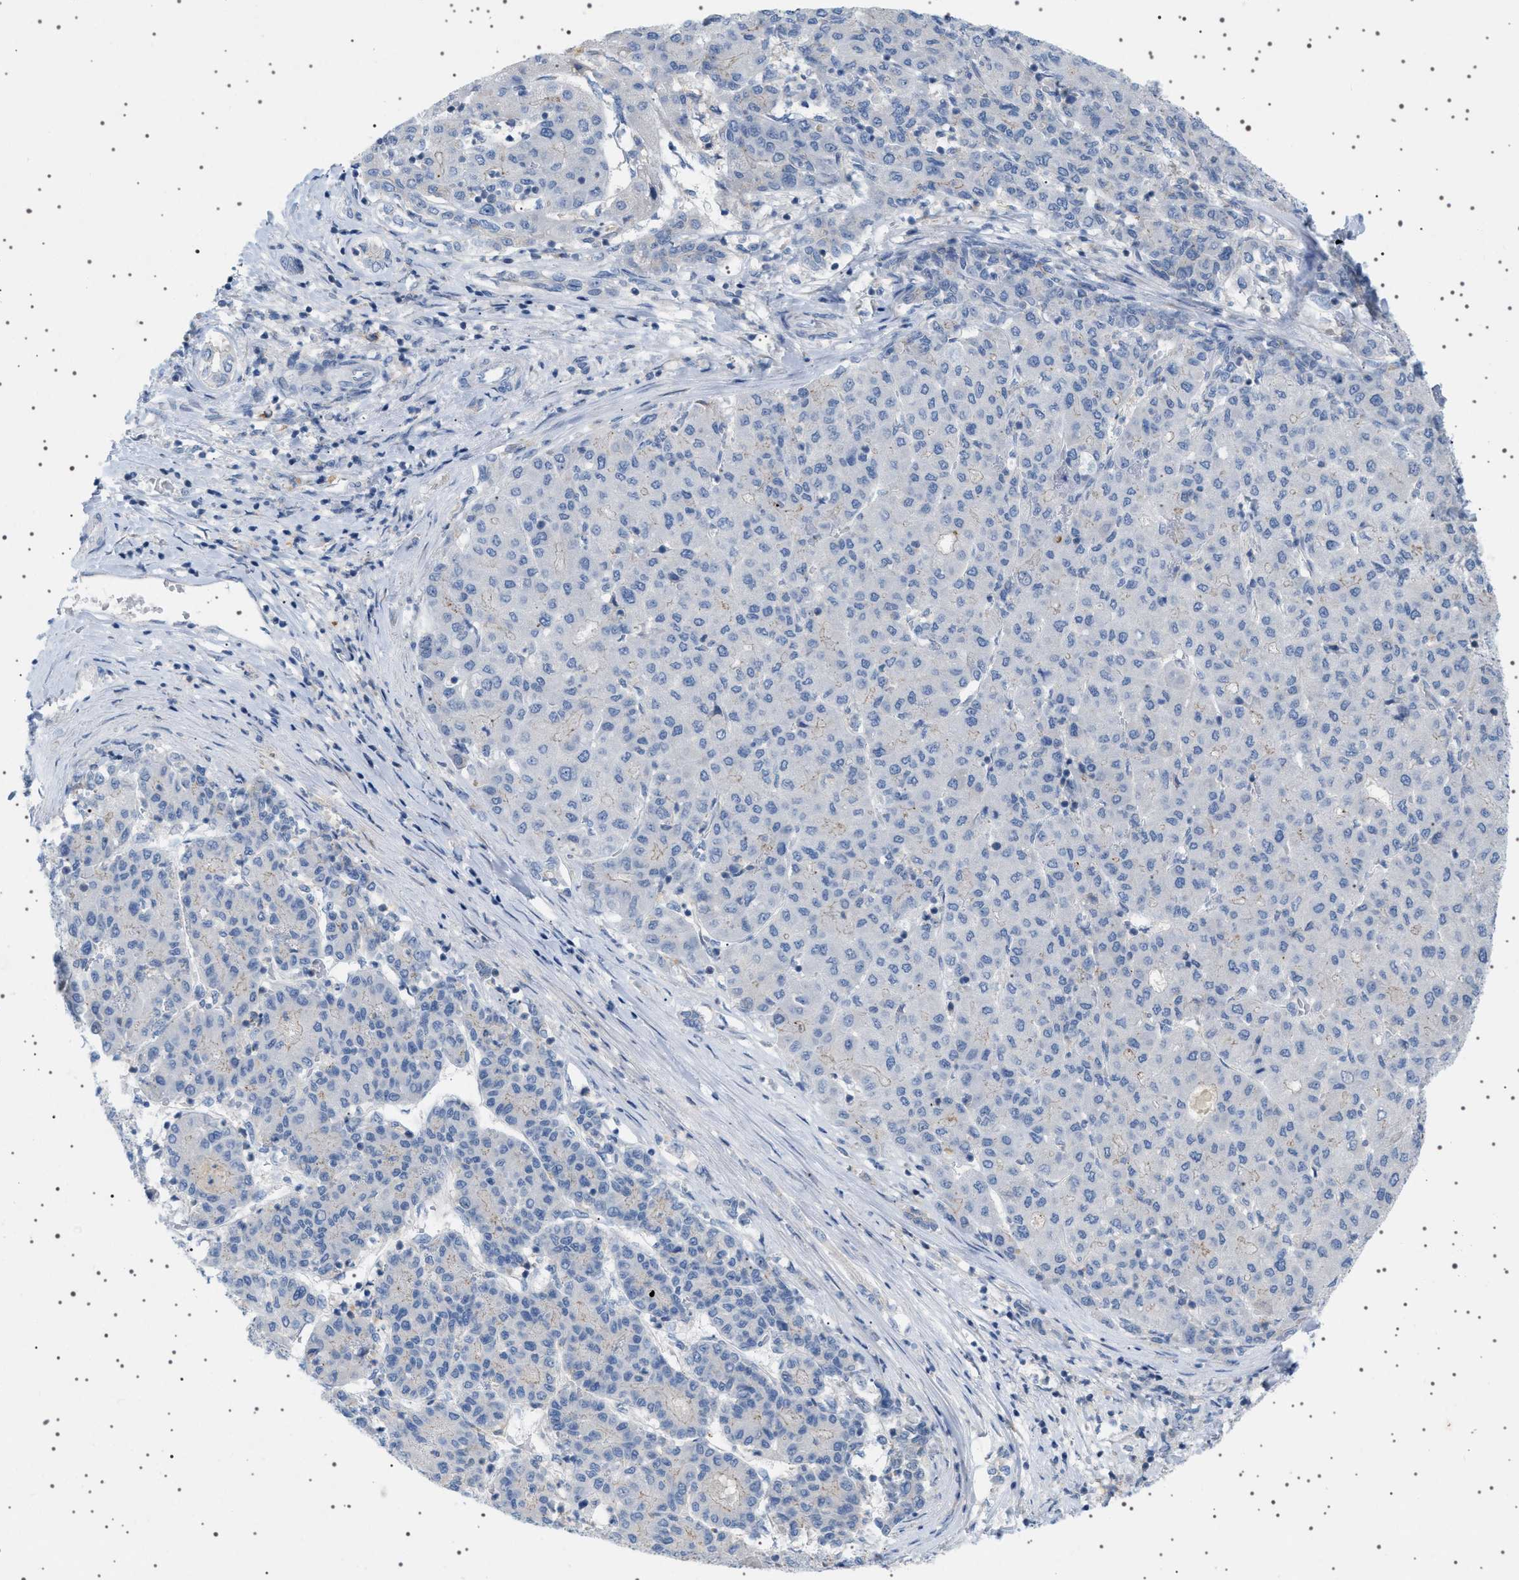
{"staining": {"intensity": "negative", "quantity": "none", "location": "none"}, "tissue": "liver cancer", "cell_type": "Tumor cells", "image_type": "cancer", "snomed": [{"axis": "morphology", "description": "Carcinoma, Hepatocellular, NOS"}, {"axis": "topography", "description": "Liver"}], "caption": "Immunohistochemical staining of human liver hepatocellular carcinoma exhibits no significant staining in tumor cells.", "gene": "ADCY10", "patient": {"sex": "male", "age": 65}}